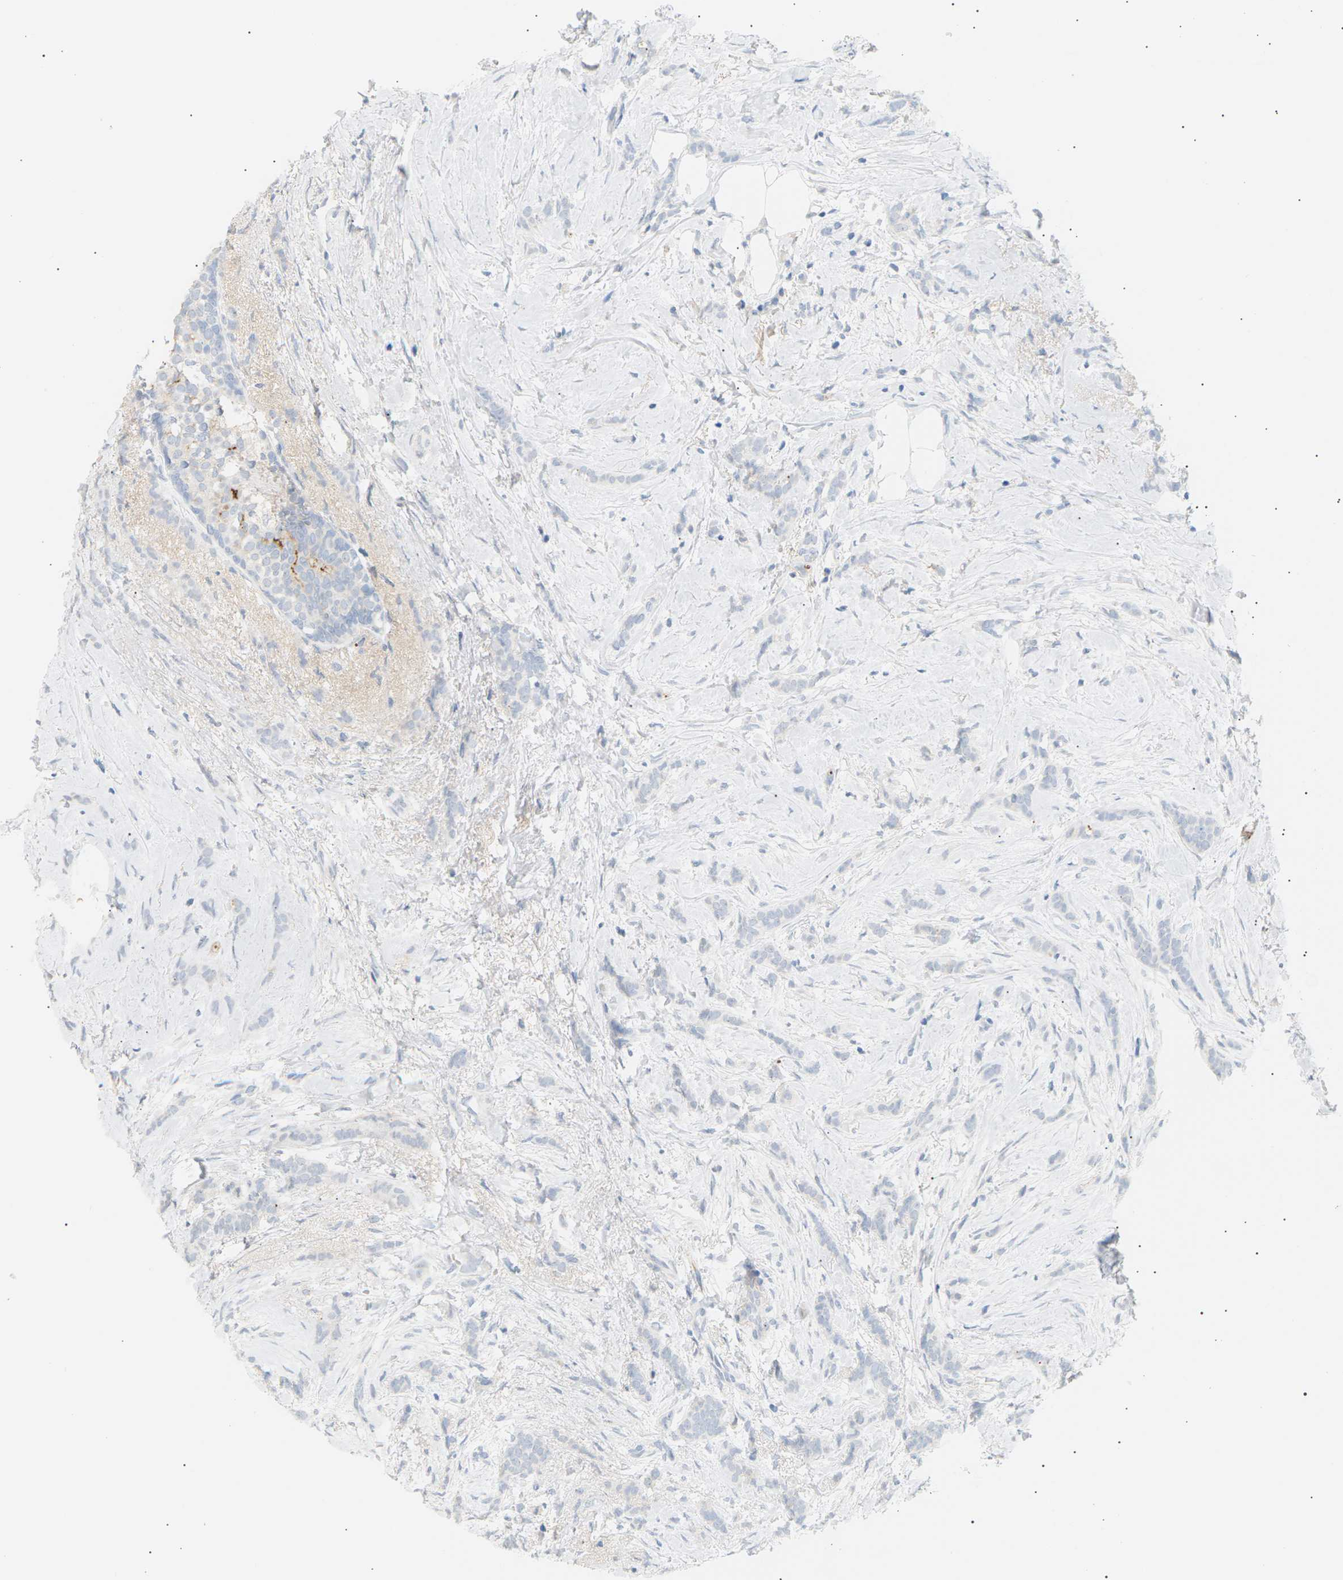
{"staining": {"intensity": "negative", "quantity": "none", "location": "none"}, "tissue": "breast cancer", "cell_type": "Tumor cells", "image_type": "cancer", "snomed": [{"axis": "morphology", "description": "Lobular carcinoma, in situ"}, {"axis": "morphology", "description": "Lobular carcinoma"}, {"axis": "topography", "description": "Breast"}], "caption": "Photomicrograph shows no protein expression in tumor cells of breast lobular carcinoma tissue.", "gene": "CLU", "patient": {"sex": "female", "age": 41}}